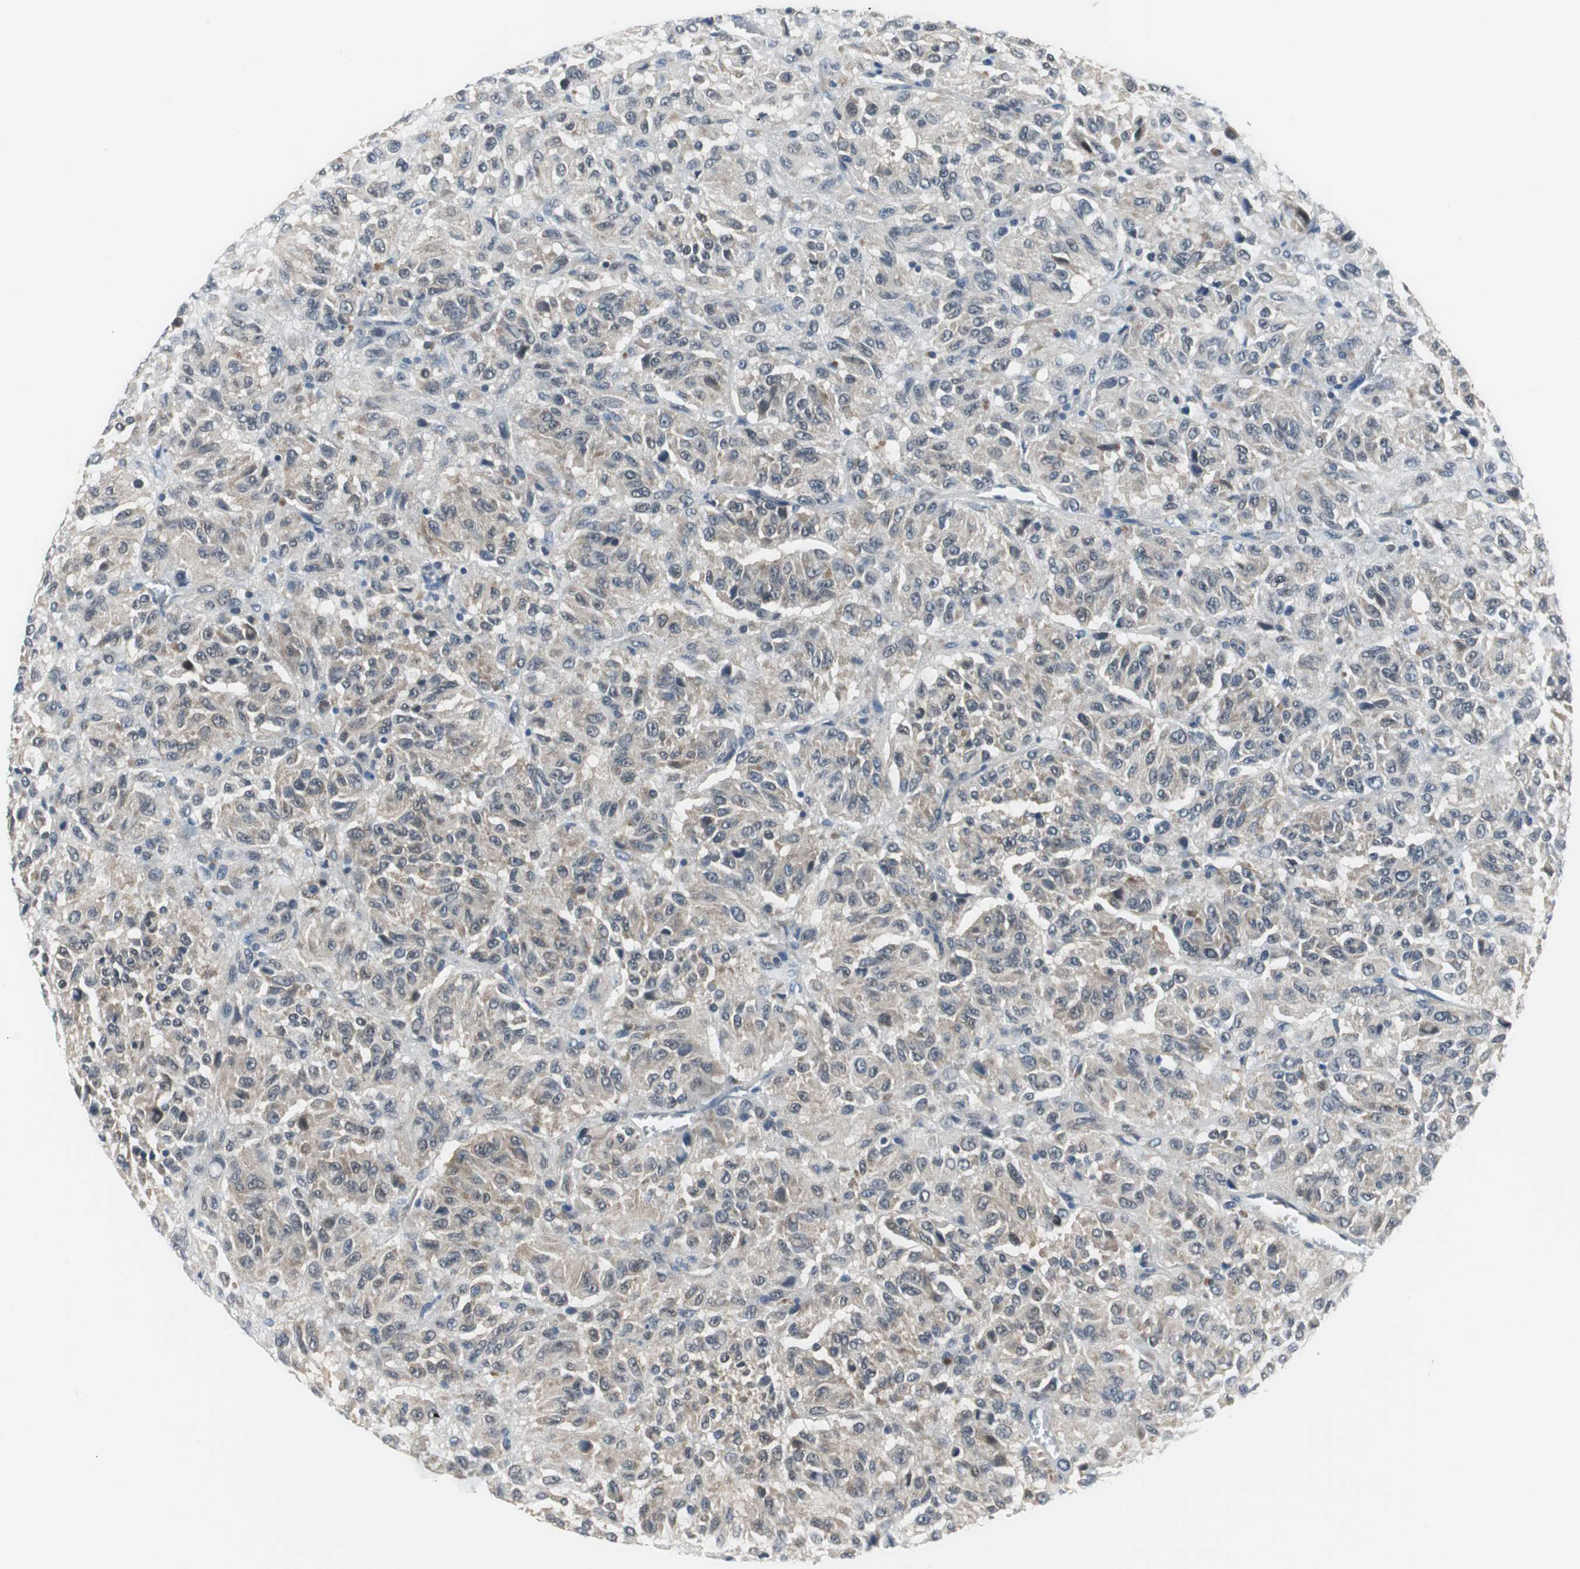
{"staining": {"intensity": "moderate", "quantity": ">75%", "location": "cytoplasmic/membranous"}, "tissue": "melanoma", "cell_type": "Tumor cells", "image_type": "cancer", "snomed": [{"axis": "morphology", "description": "Malignant melanoma, Metastatic site"}, {"axis": "topography", "description": "Lung"}], "caption": "Brown immunohistochemical staining in melanoma displays moderate cytoplasmic/membranous staining in about >75% of tumor cells. The protein of interest is stained brown, and the nuclei are stained in blue (DAB IHC with brightfield microscopy, high magnification).", "gene": "PLAA", "patient": {"sex": "male", "age": 64}}